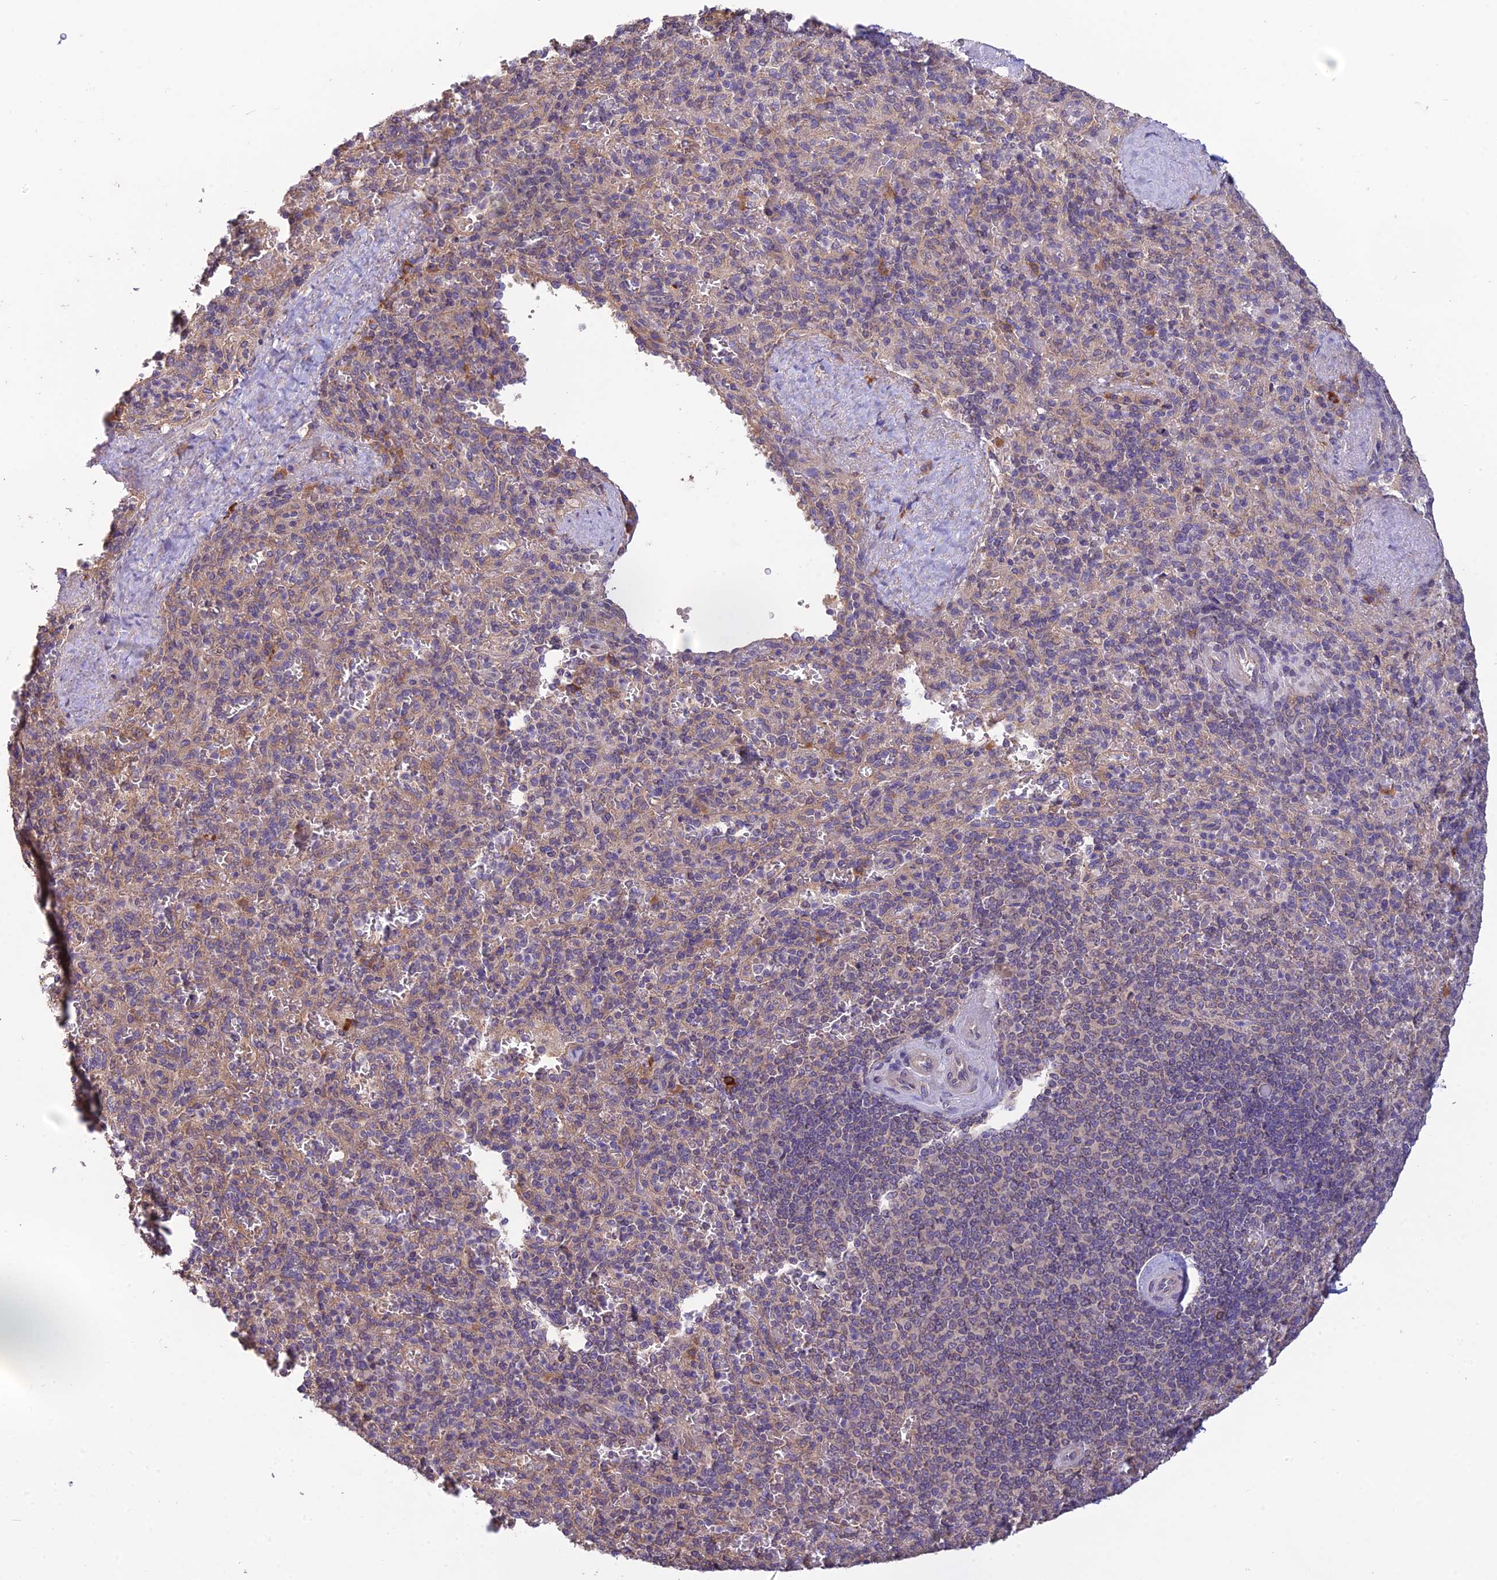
{"staining": {"intensity": "moderate", "quantity": "<25%", "location": "cytoplasmic/membranous"}, "tissue": "spleen", "cell_type": "Cells in red pulp", "image_type": "normal", "snomed": [{"axis": "morphology", "description": "Normal tissue, NOS"}, {"axis": "topography", "description": "Spleen"}], "caption": "Immunohistochemical staining of unremarkable spleen demonstrates <25% levels of moderate cytoplasmic/membranous protein positivity in about <25% of cells in red pulp.", "gene": "MRNIP", "patient": {"sex": "male", "age": 82}}